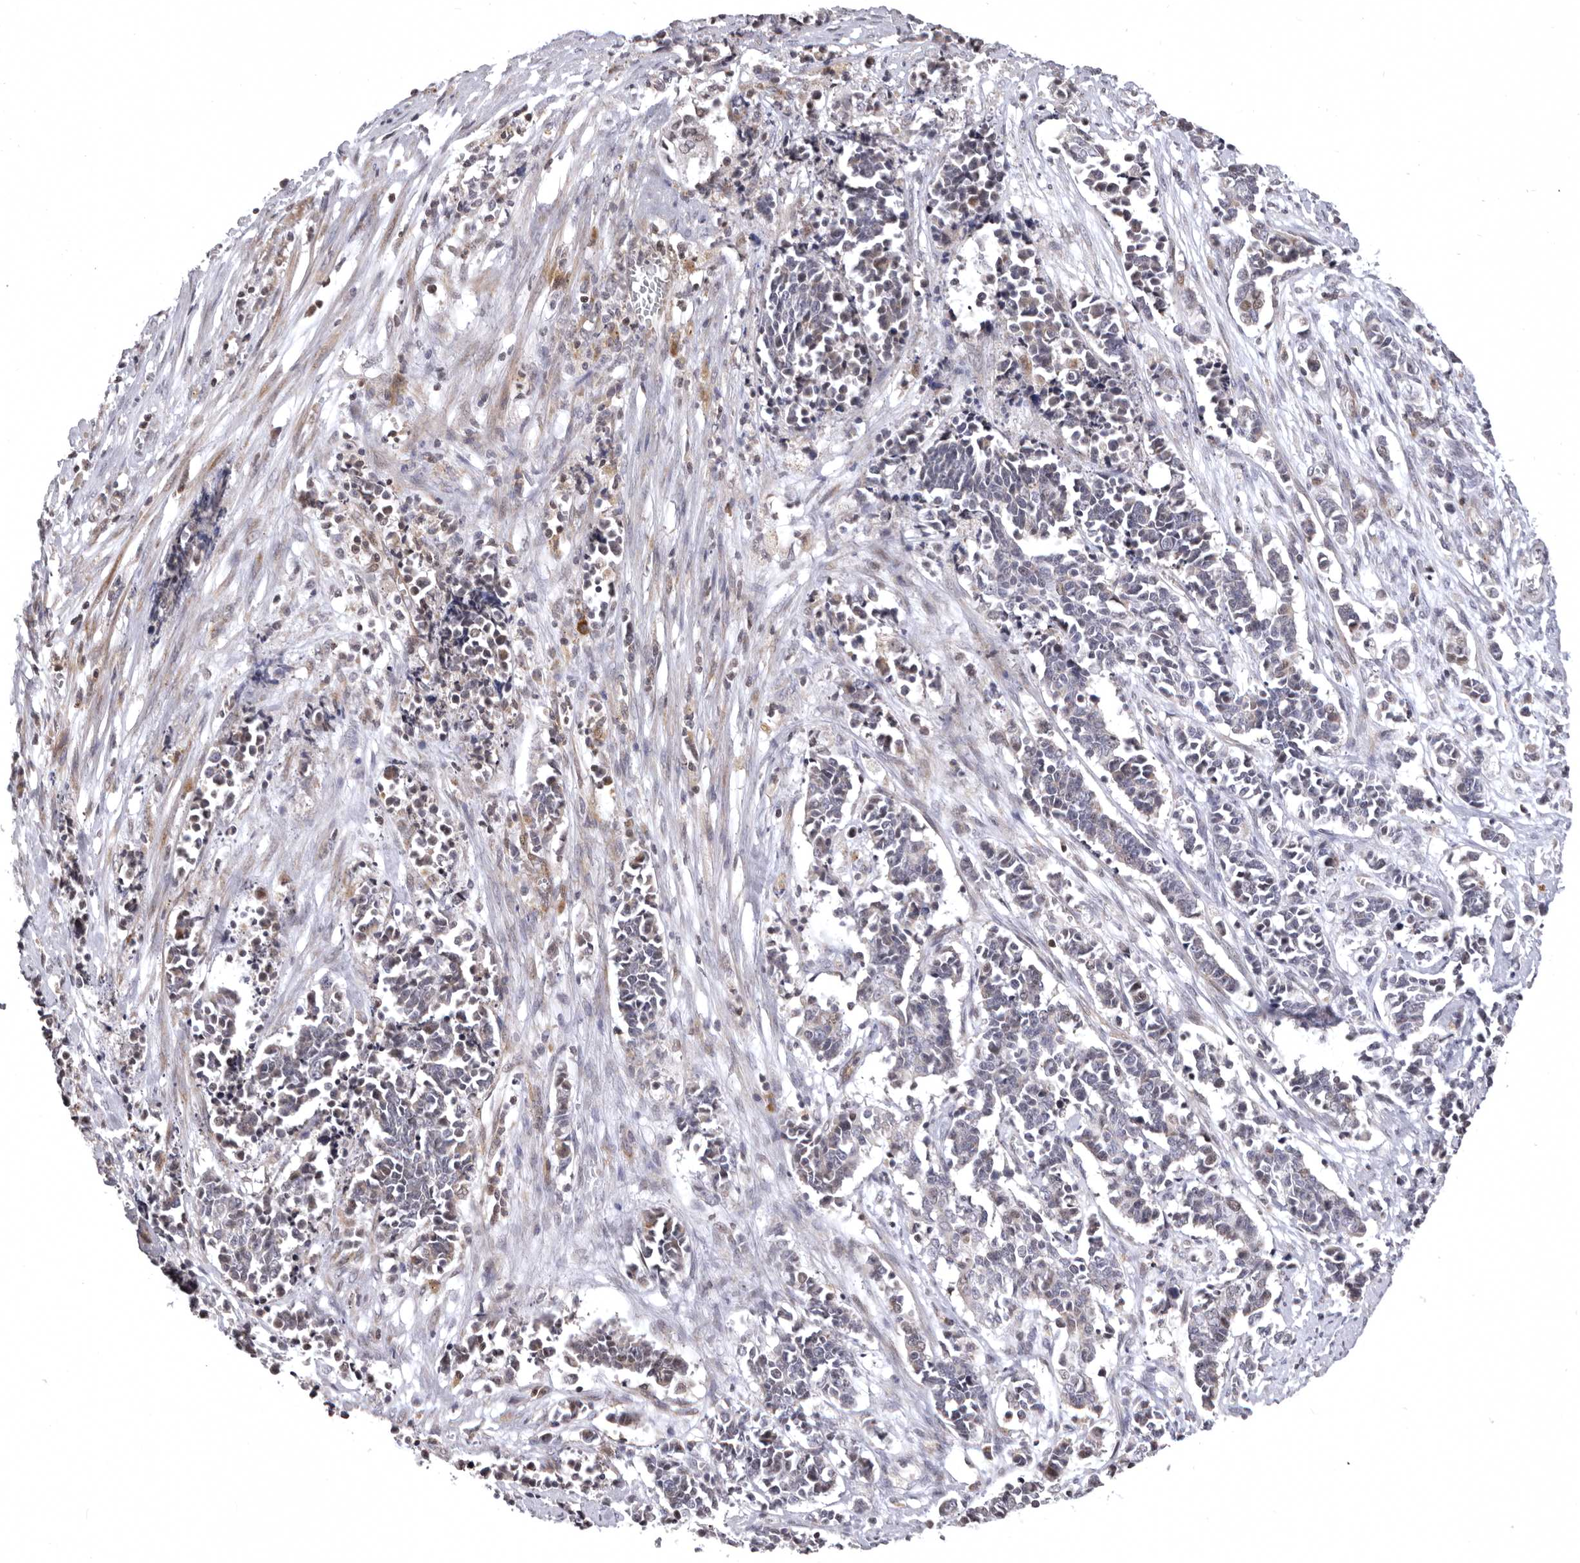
{"staining": {"intensity": "negative", "quantity": "none", "location": "none"}, "tissue": "cervical cancer", "cell_type": "Tumor cells", "image_type": "cancer", "snomed": [{"axis": "morphology", "description": "Normal tissue, NOS"}, {"axis": "morphology", "description": "Squamous cell carcinoma, NOS"}, {"axis": "topography", "description": "Cervix"}], "caption": "An immunohistochemistry (IHC) histopathology image of cervical cancer is shown. There is no staining in tumor cells of cervical cancer.", "gene": "AZIN1", "patient": {"sex": "female", "age": 35}}